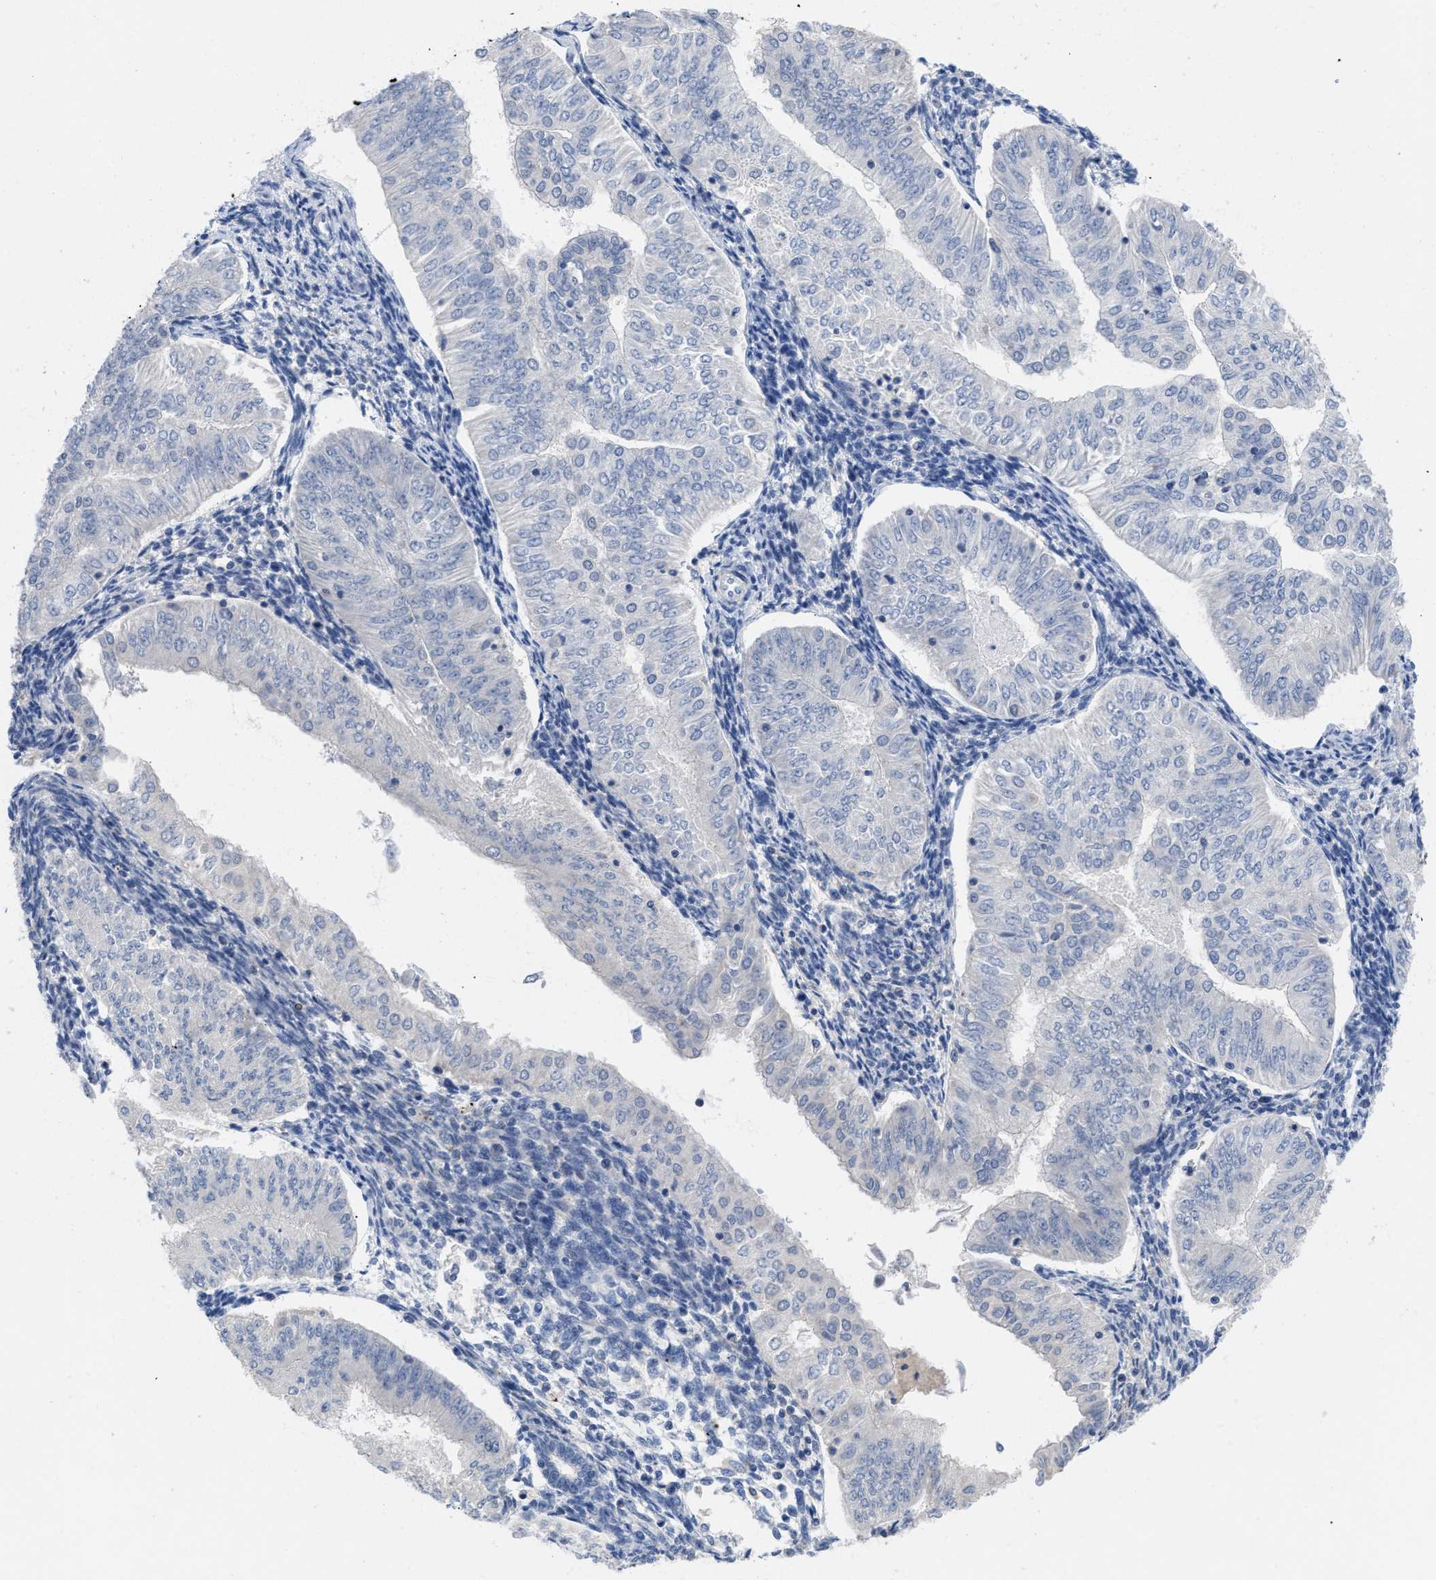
{"staining": {"intensity": "negative", "quantity": "none", "location": "none"}, "tissue": "endometrial cancer", "cell_type": "Tumor cells", "image_type": "cancer", "snomed": [{"axis": "morphology", "description": "Normal tissue, NOS"}, {"axis": "morphology", "description": "Adenocarcinoma, NOS"}, {"axis": "topography", "description": "Endometrium"}], "caption": "DAB (3,3'-diaminobenzidine) immunohistochemical staining of endometrial cancer (adenocarcinoma) shows no significant expression in tumor cells.", "gene": "GGNBP2", "patient": {"sex": "female", "age": 53}}